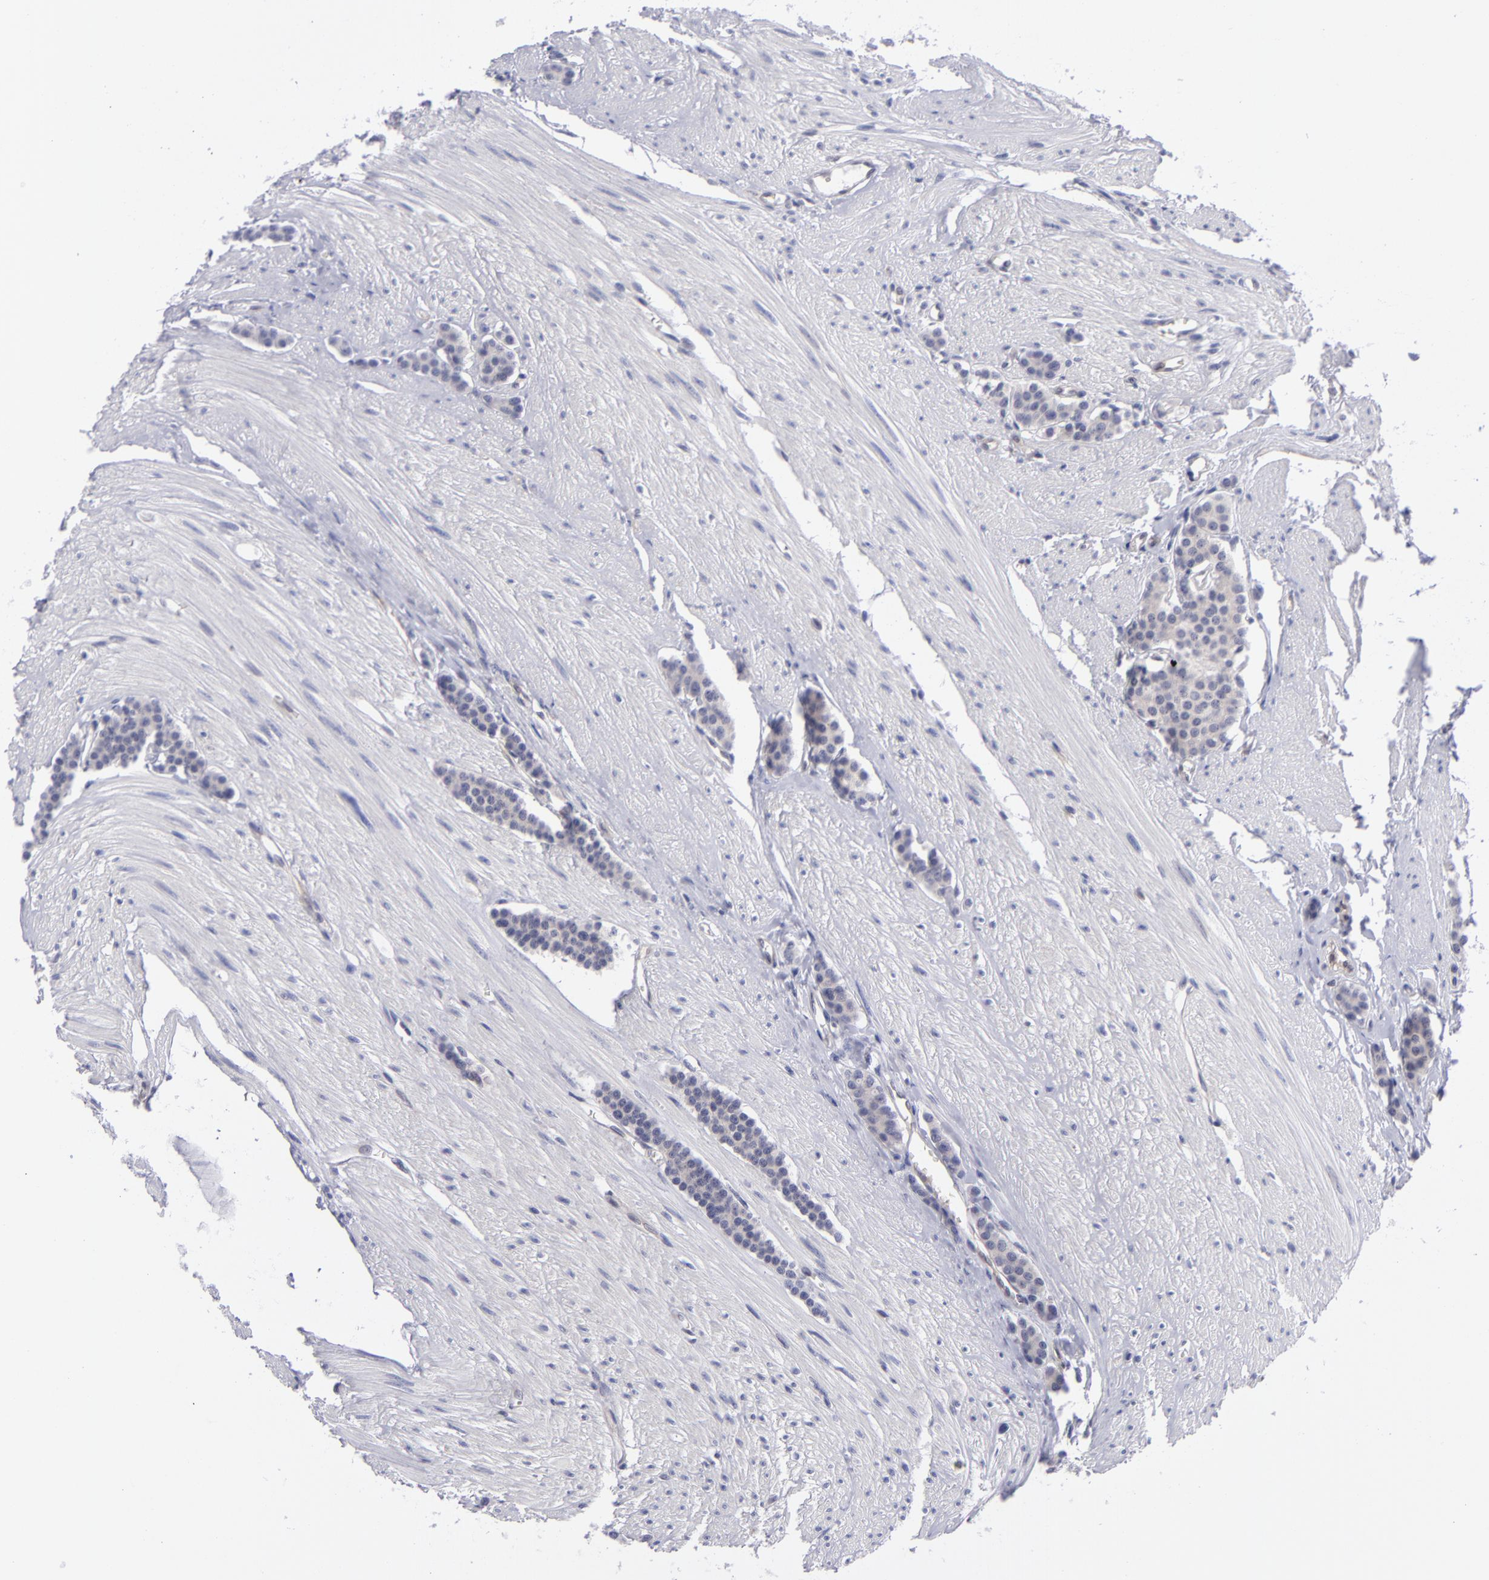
{"staining": {"intensity": "weak", "quantity": "25%-75%", "location": "cytoplasmic/membranous"}, "tissue": "carcinoid", "cell_type": "Tumor cells", "image_type": "cancer", "snomed": [{"axis": "morphology", "description": "Carcinoid, malignant, NOS"}, {"axis": "topography", "description": "Small intestine"}], "caption": "Protein staining displays weak cytoplasmic/membranous staining in approximately 25%-75% of tumor cells in carcinoid.", "gene": "BCL10", "patient": {"sex": "male", "age": 60}}